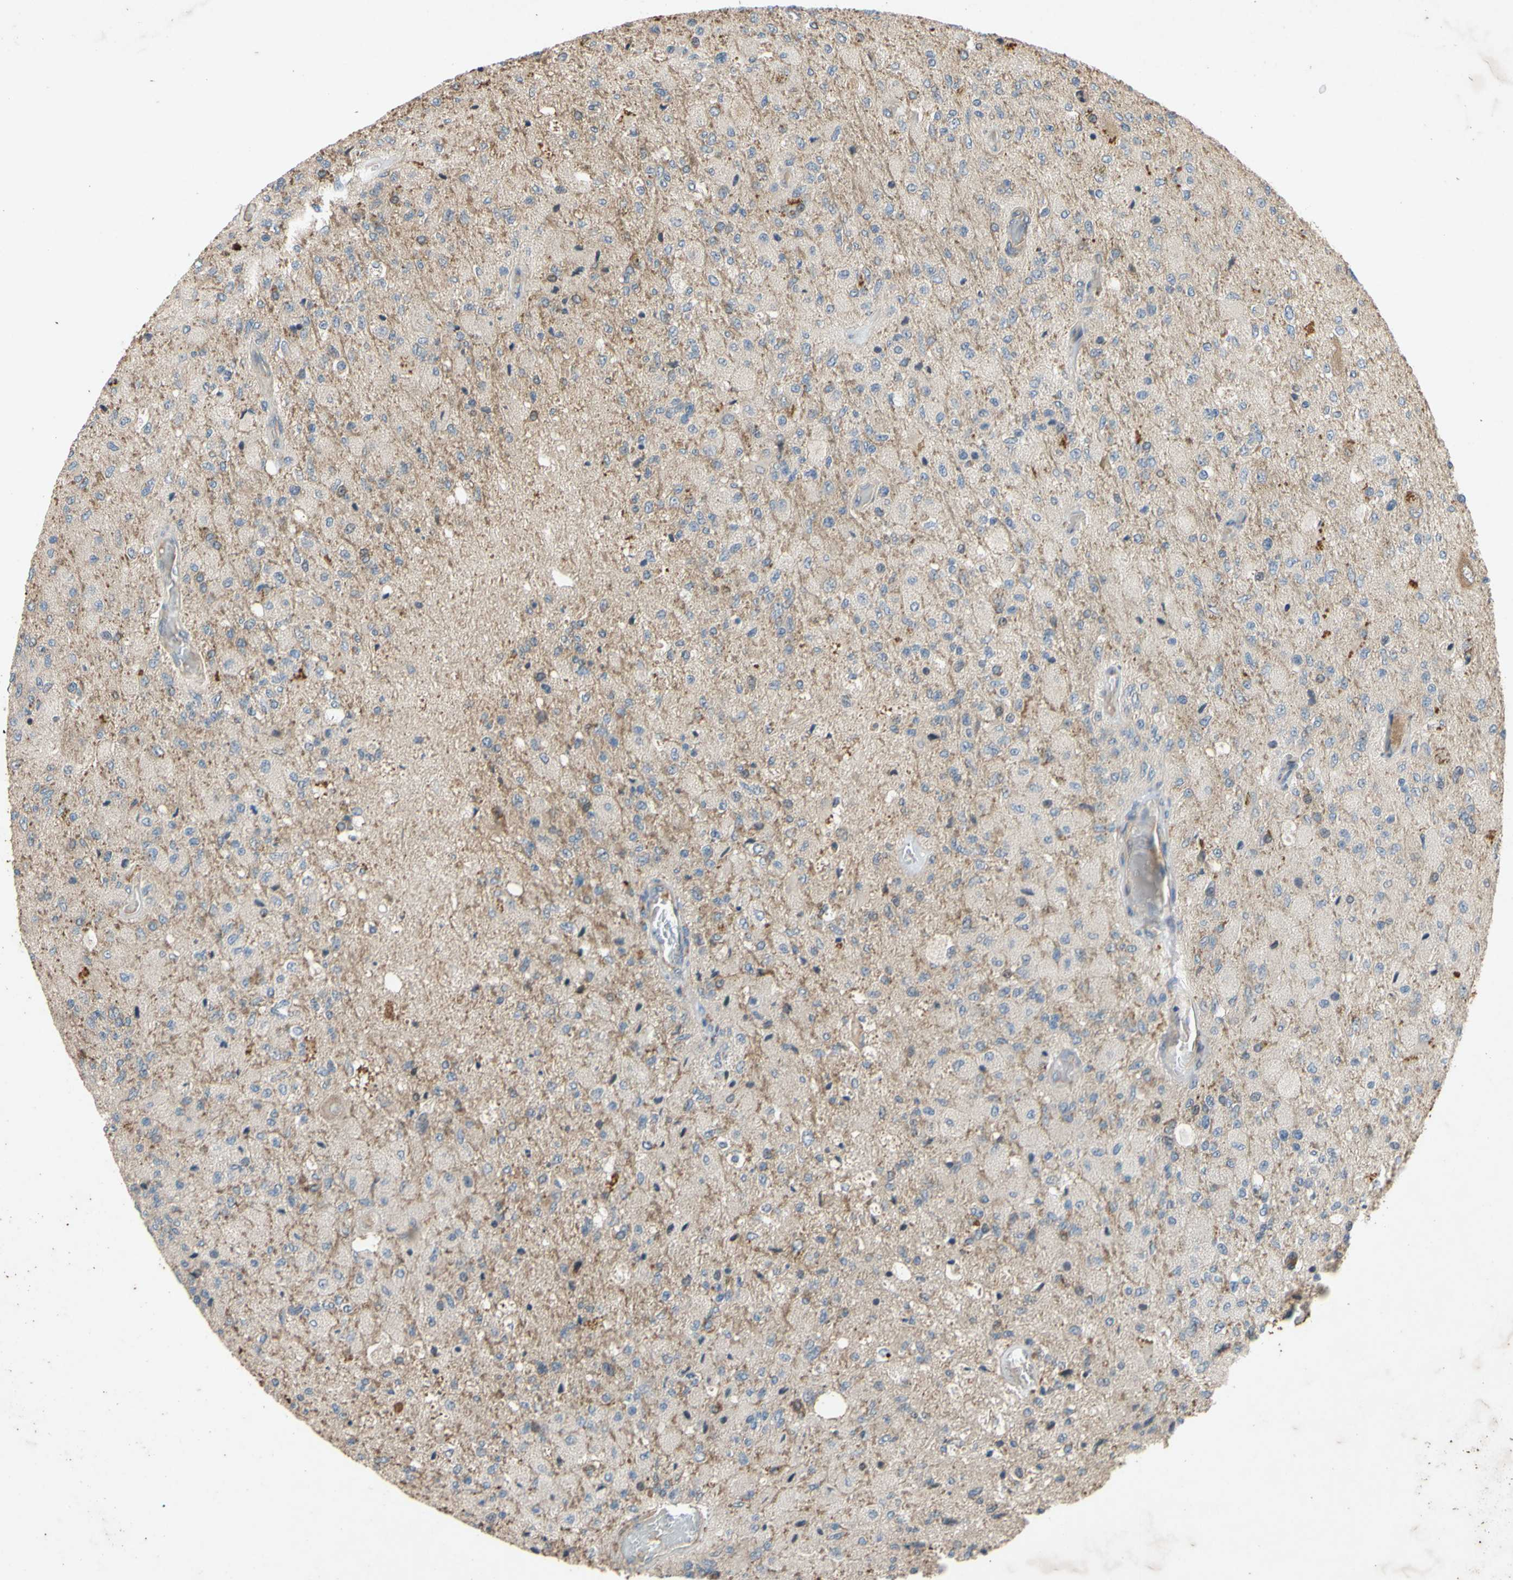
{"staining": {"intensity": "weak", "quantity": "<25%", "location": "cytoplasmic/membranous"}, "tissue": "glioma", "cell_type": "Tumor cells", "image_type": "cancer", "snomed": [{"axis": "morphology", "description": "Normal tissue, NOS"}, {"axis": "morphology", "description": "Glioma, malignant, High grade"}, {"axis": "topography", "description": "Cerebral cortex"}], "caption": "Human malignant glioma (high-grade) stained for a protein using IHC demonstrates no staining in tumor cells.", "gene": "PARD6A", "patient": {"sex": "male", "age": 77}}